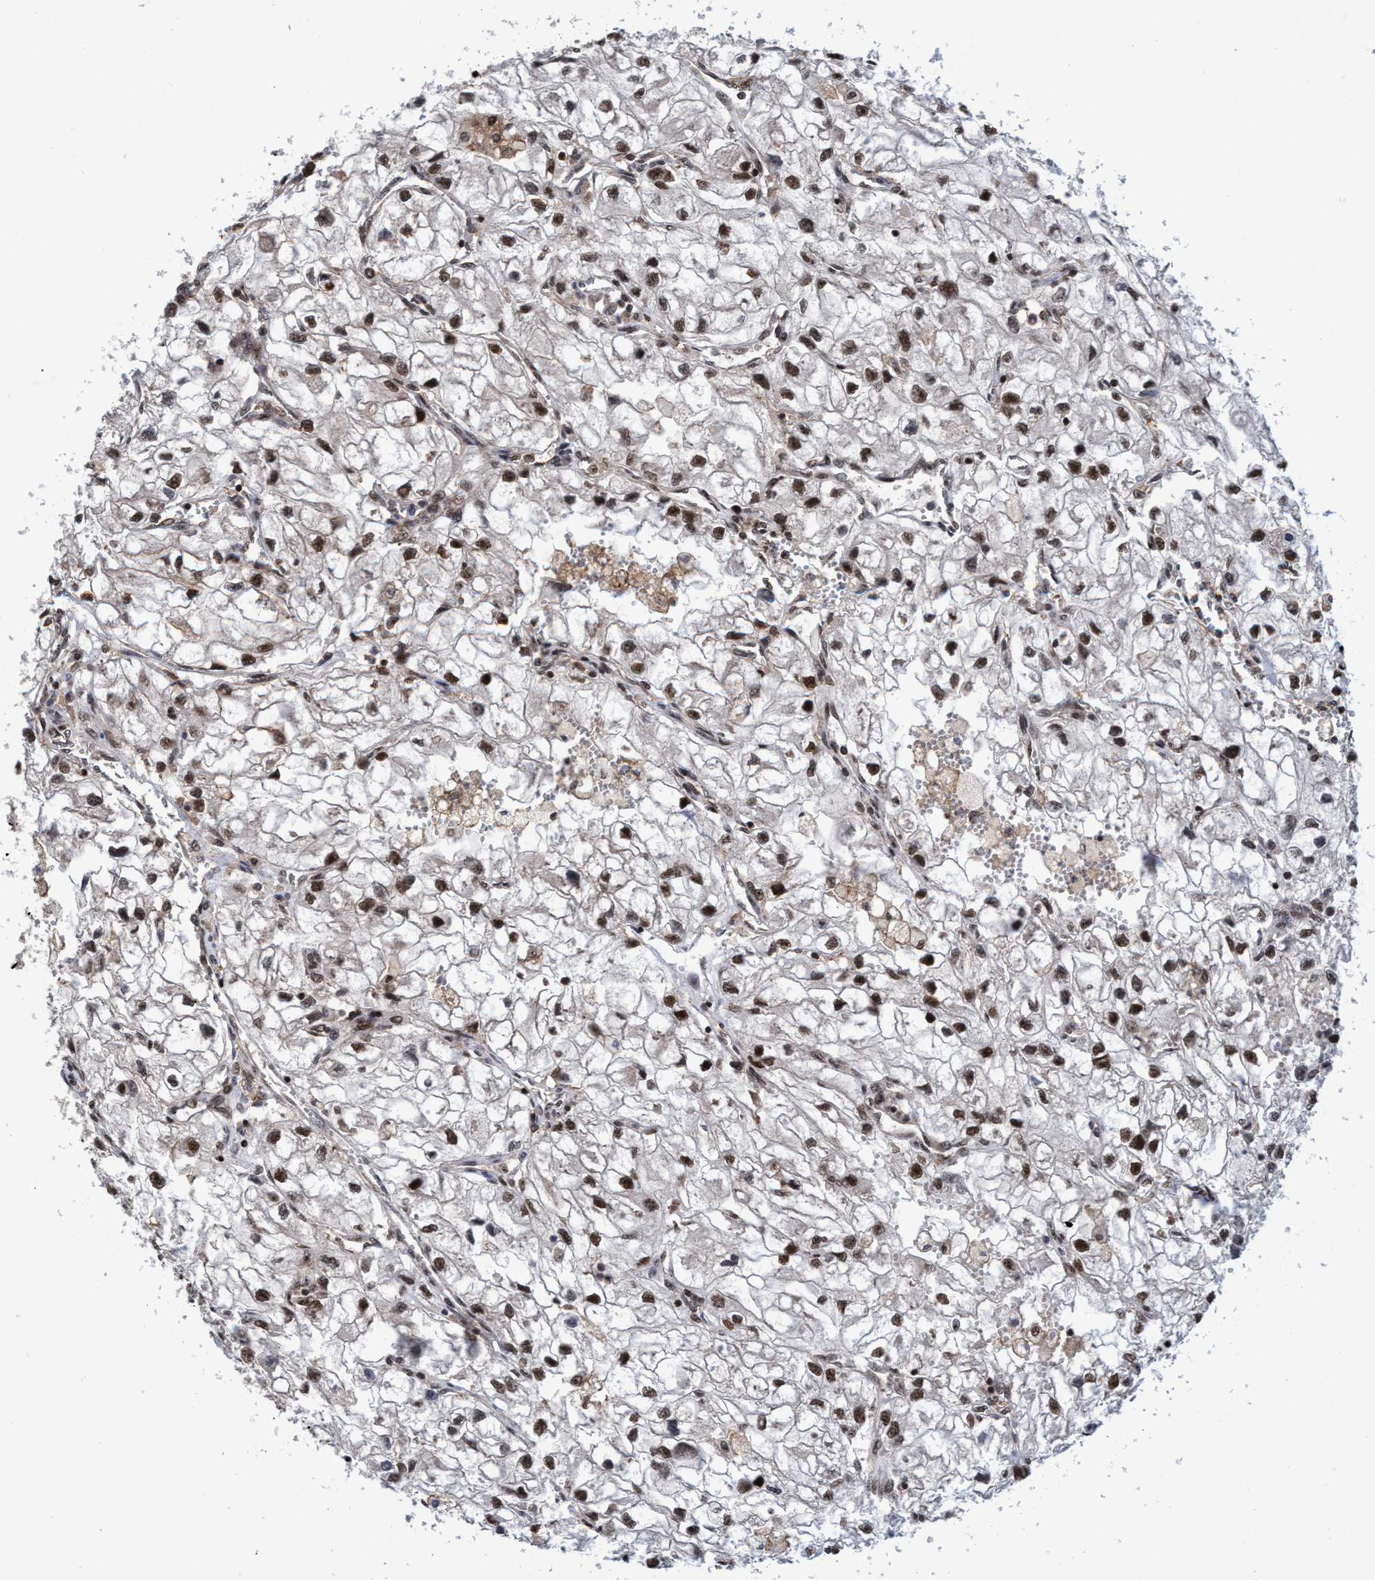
{"staining": {"intensity": "strong", "quantity": ">75%", "location": "nuclear"}, "tissue": "renal cancer", "cell_type": "Tumor cells", "image_type": "cancer", "snomed": [{"axis": "morphology", "description": "Adenocarcinoma, NOS"}, {"axis": "topography", "description": "Kidney"}], "caption": "Renal cancer was stained to show a protein in brown. There is high levels of strong nuclear positivity in about >75% of tumor cells. The protein is stained brown, and the nuclei are stained in blue (DAB IHC with brightfield microscopy, high magnification).", "gene": "GTF2F1", "patient": {"sex": "female", "age": 70}}